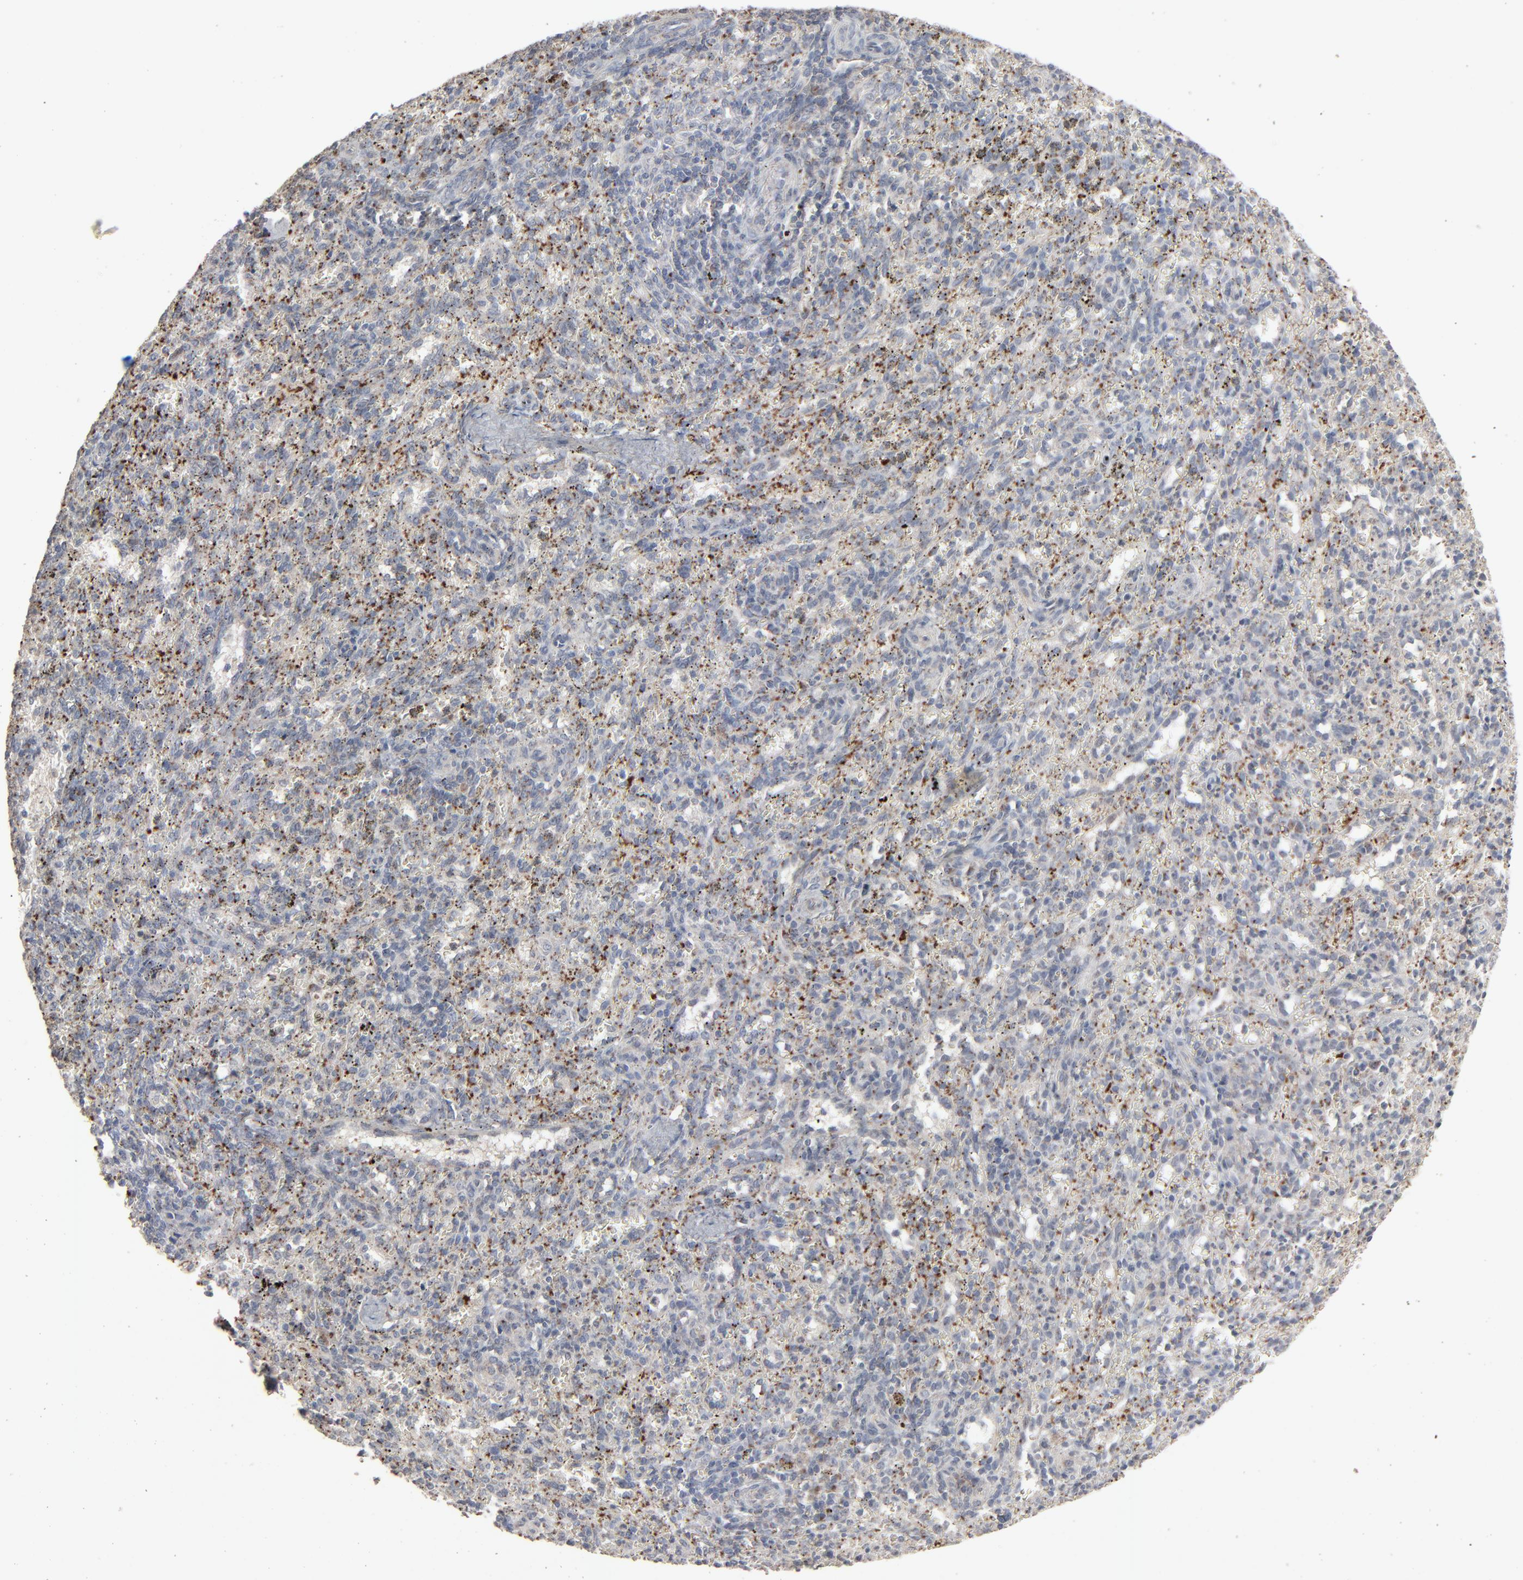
{"staining": {"intensity": "negative", "quantity": "none", "location": "none"}, "tissue": "spleen", "cell_type": "Cells in red pulp", "image_type": "normal", "snomed": [{"axis": "morphology", "description": "Normal tissue, NOS"}, {"axis": "topography", "description": "Spleen"}], "caption": "High power microscopy micrograph of an immunohistochemistry (IHC) micrograph of normal spleen, revealing no significant positivity in cells in red pulp. (DAB immunohistochemistry, high magnification).", "gene": "JAM3", "patient": {"sex": "female", "age": 10}}